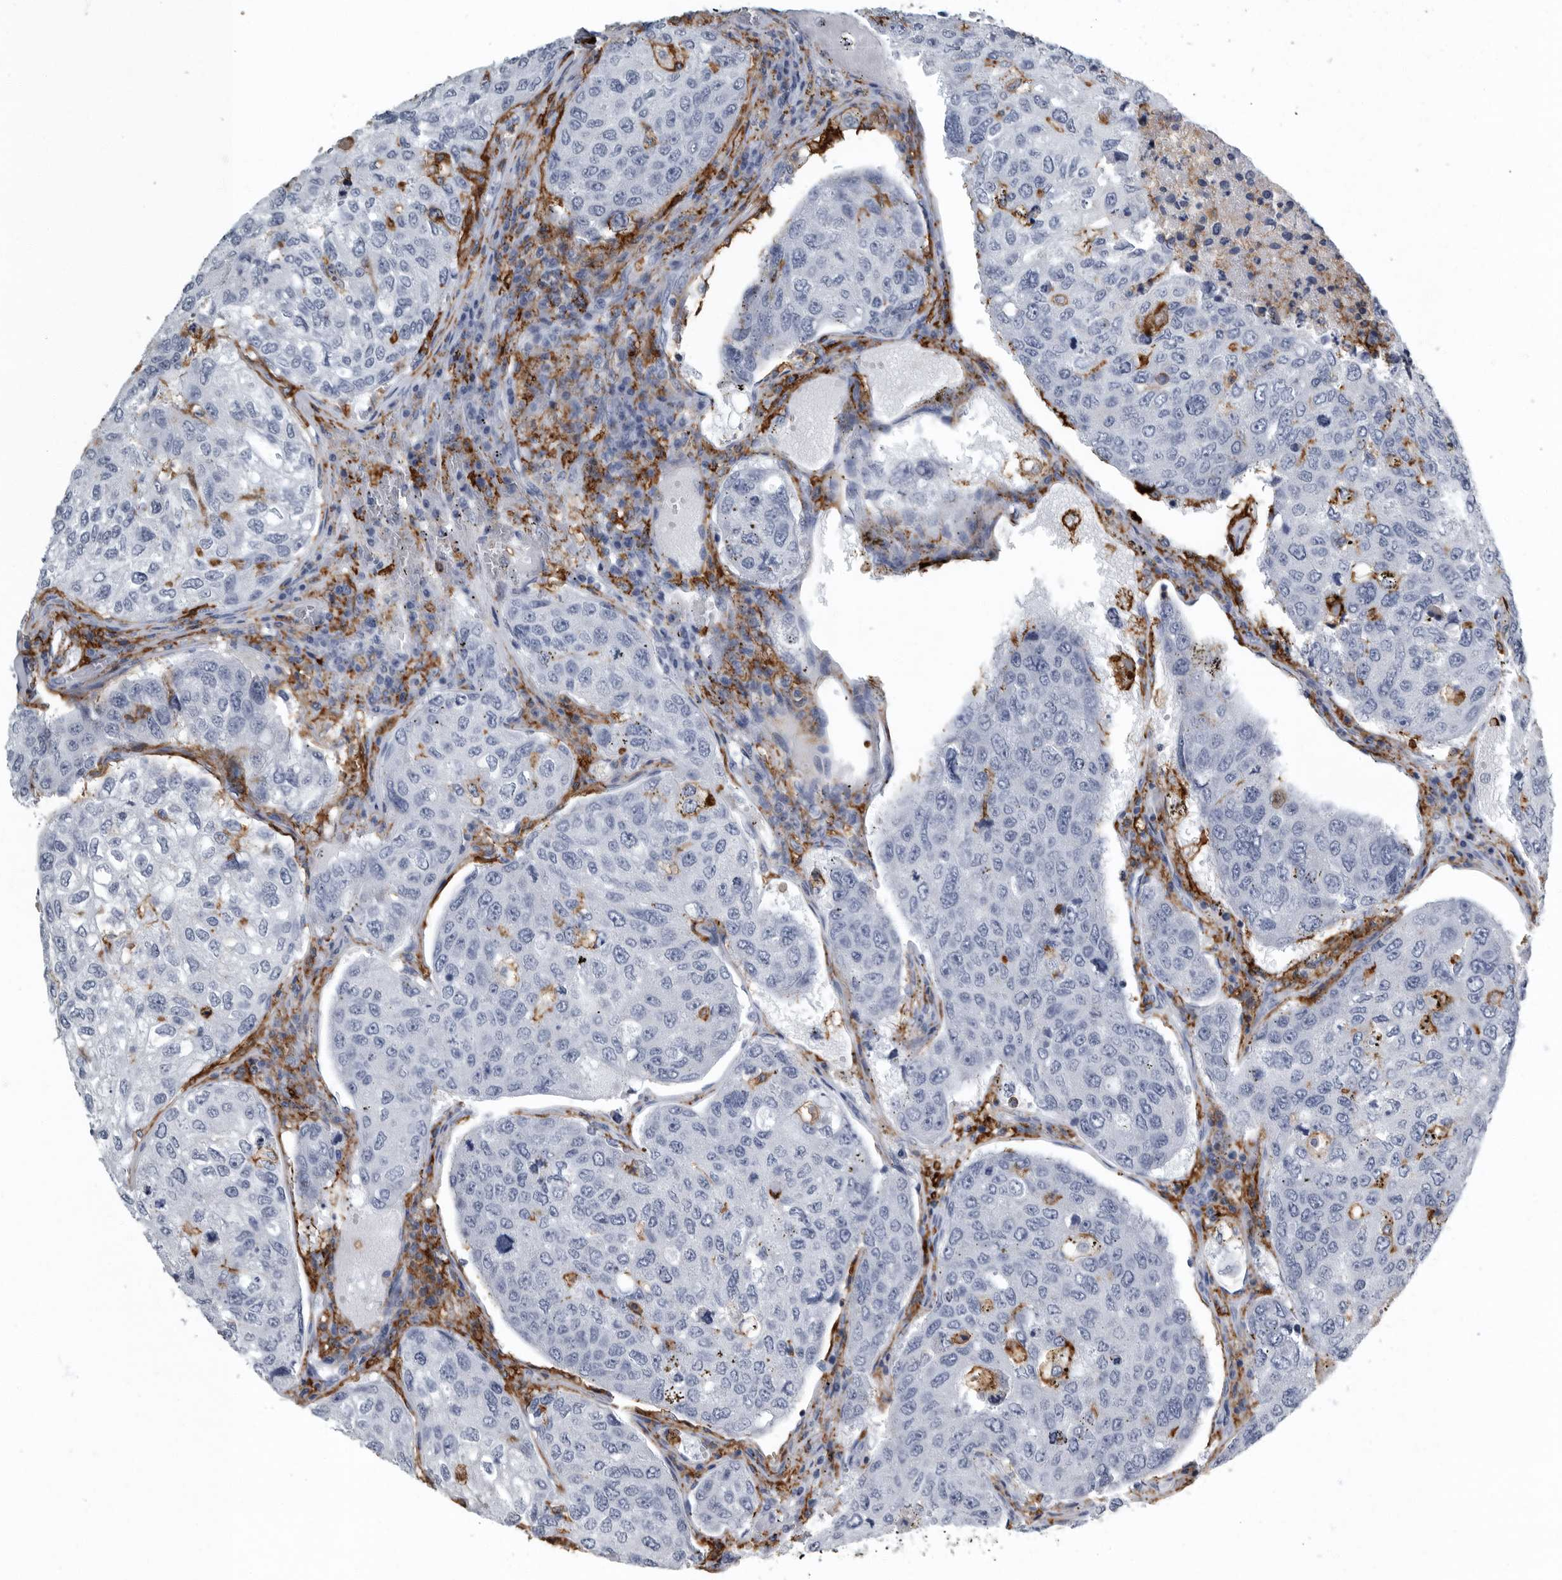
{"staining": {"intensity": "negative", "quantity": "none", "location": "none"}, "tissue": "urothelial cancer", "cell_type": "Tumor cells", "image_type": "cancer", "snomed": [{"axis": "morphology", "description": "Urothelial carcinoma, High grade"}, {"axis": "topography", "description": "Lymph node"}, {"axis": "topography", "description": "Urinary bladder"}], "caption": "Histopathology image shows no significant protein staining in tumor cells of urothelial cancer.", "gene": "FCER1G", "patient": {"sex": "male", "age": 51}}